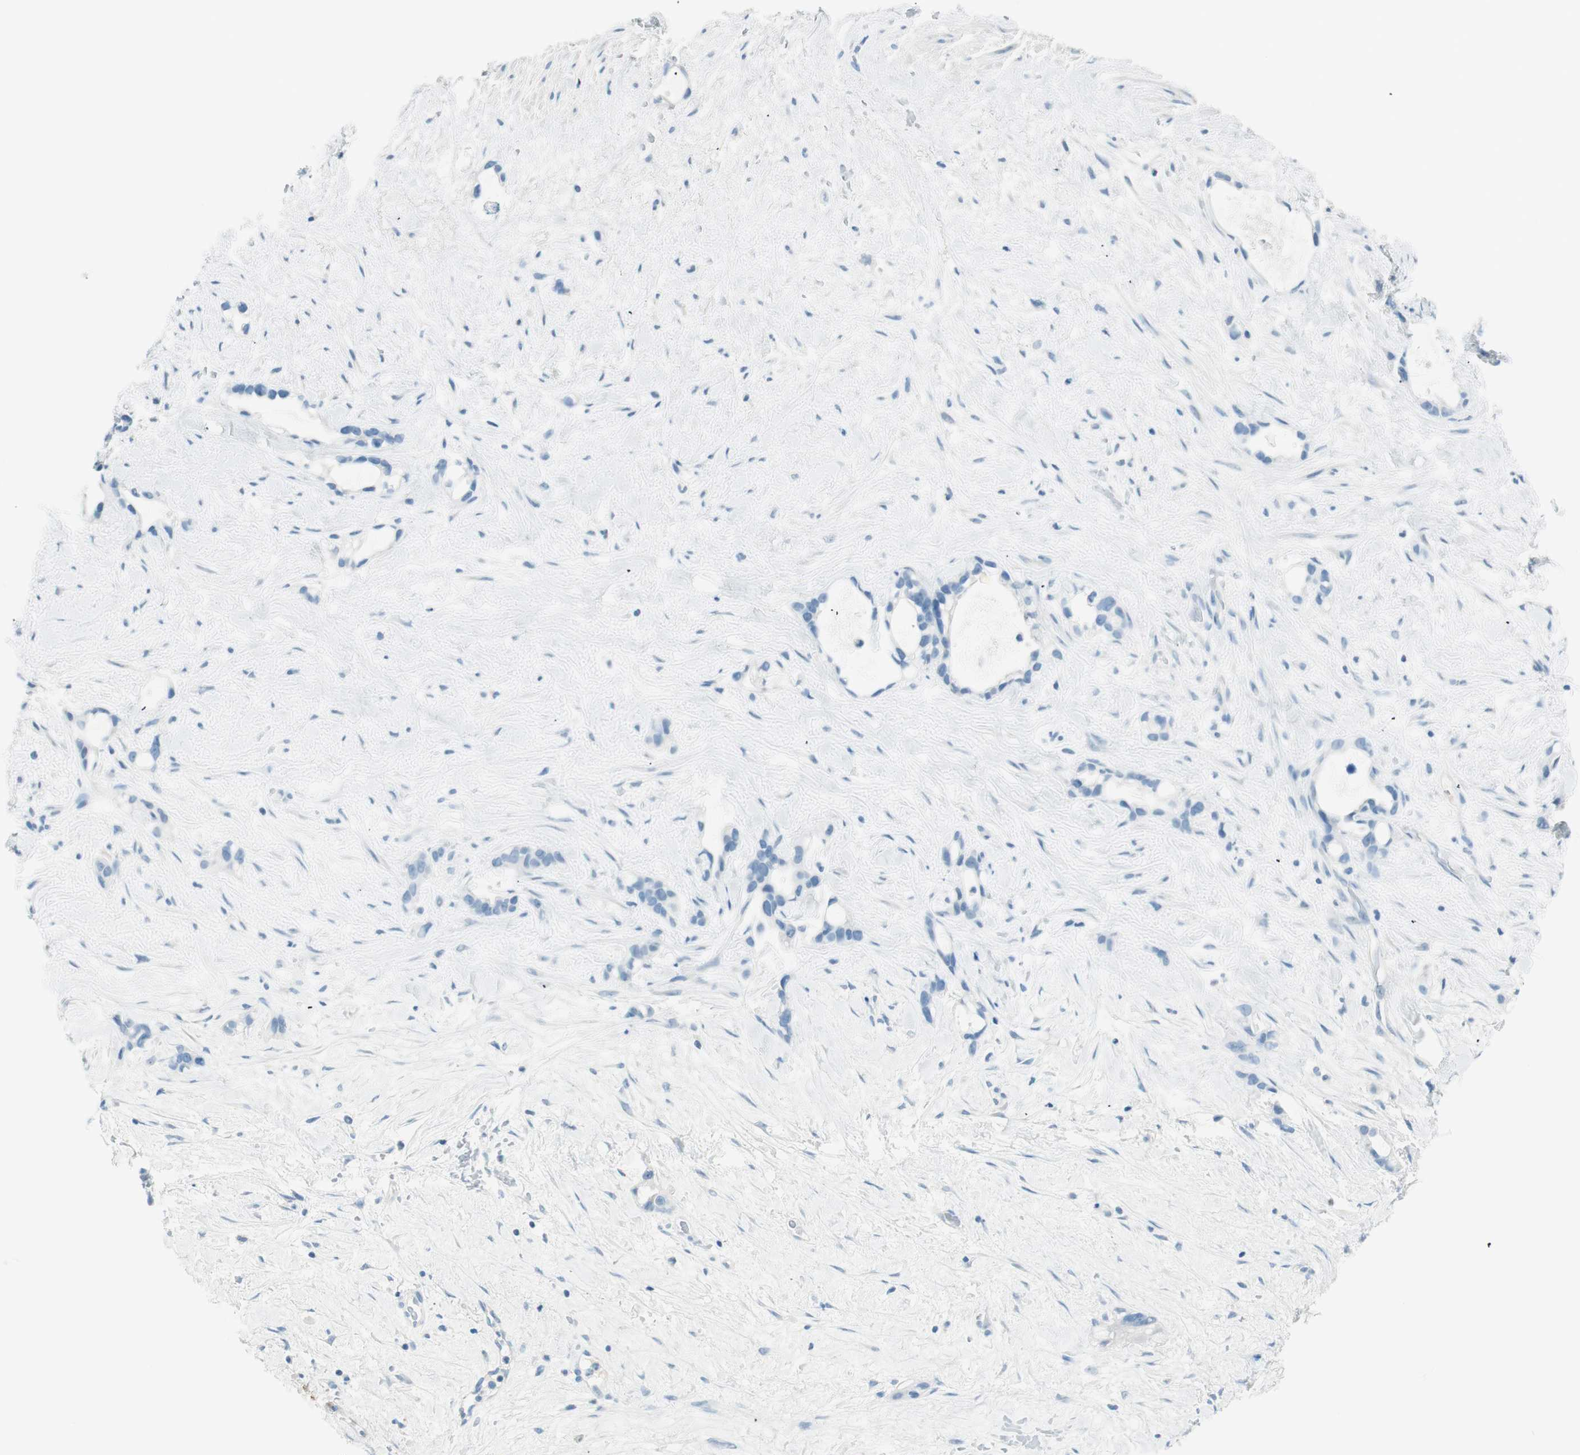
{"staining": {"intensity": "negative", "quantity": "none", "location": "none"}, "tissue": "liver cancer", "cell_type": "Tumor cells", "image_type": "cancer", "snomed": [{"axis": "morphology", "description": "Cholangiocarcinoma"}, {"axis": "topography", "description": "Liver"}], "caption": "Tumor cells are negative for brown protein staining in cholangiocarcinoma (liver).", "gene": "TNFRSF13C", "patient": {"sex": "female", "age": 65}}